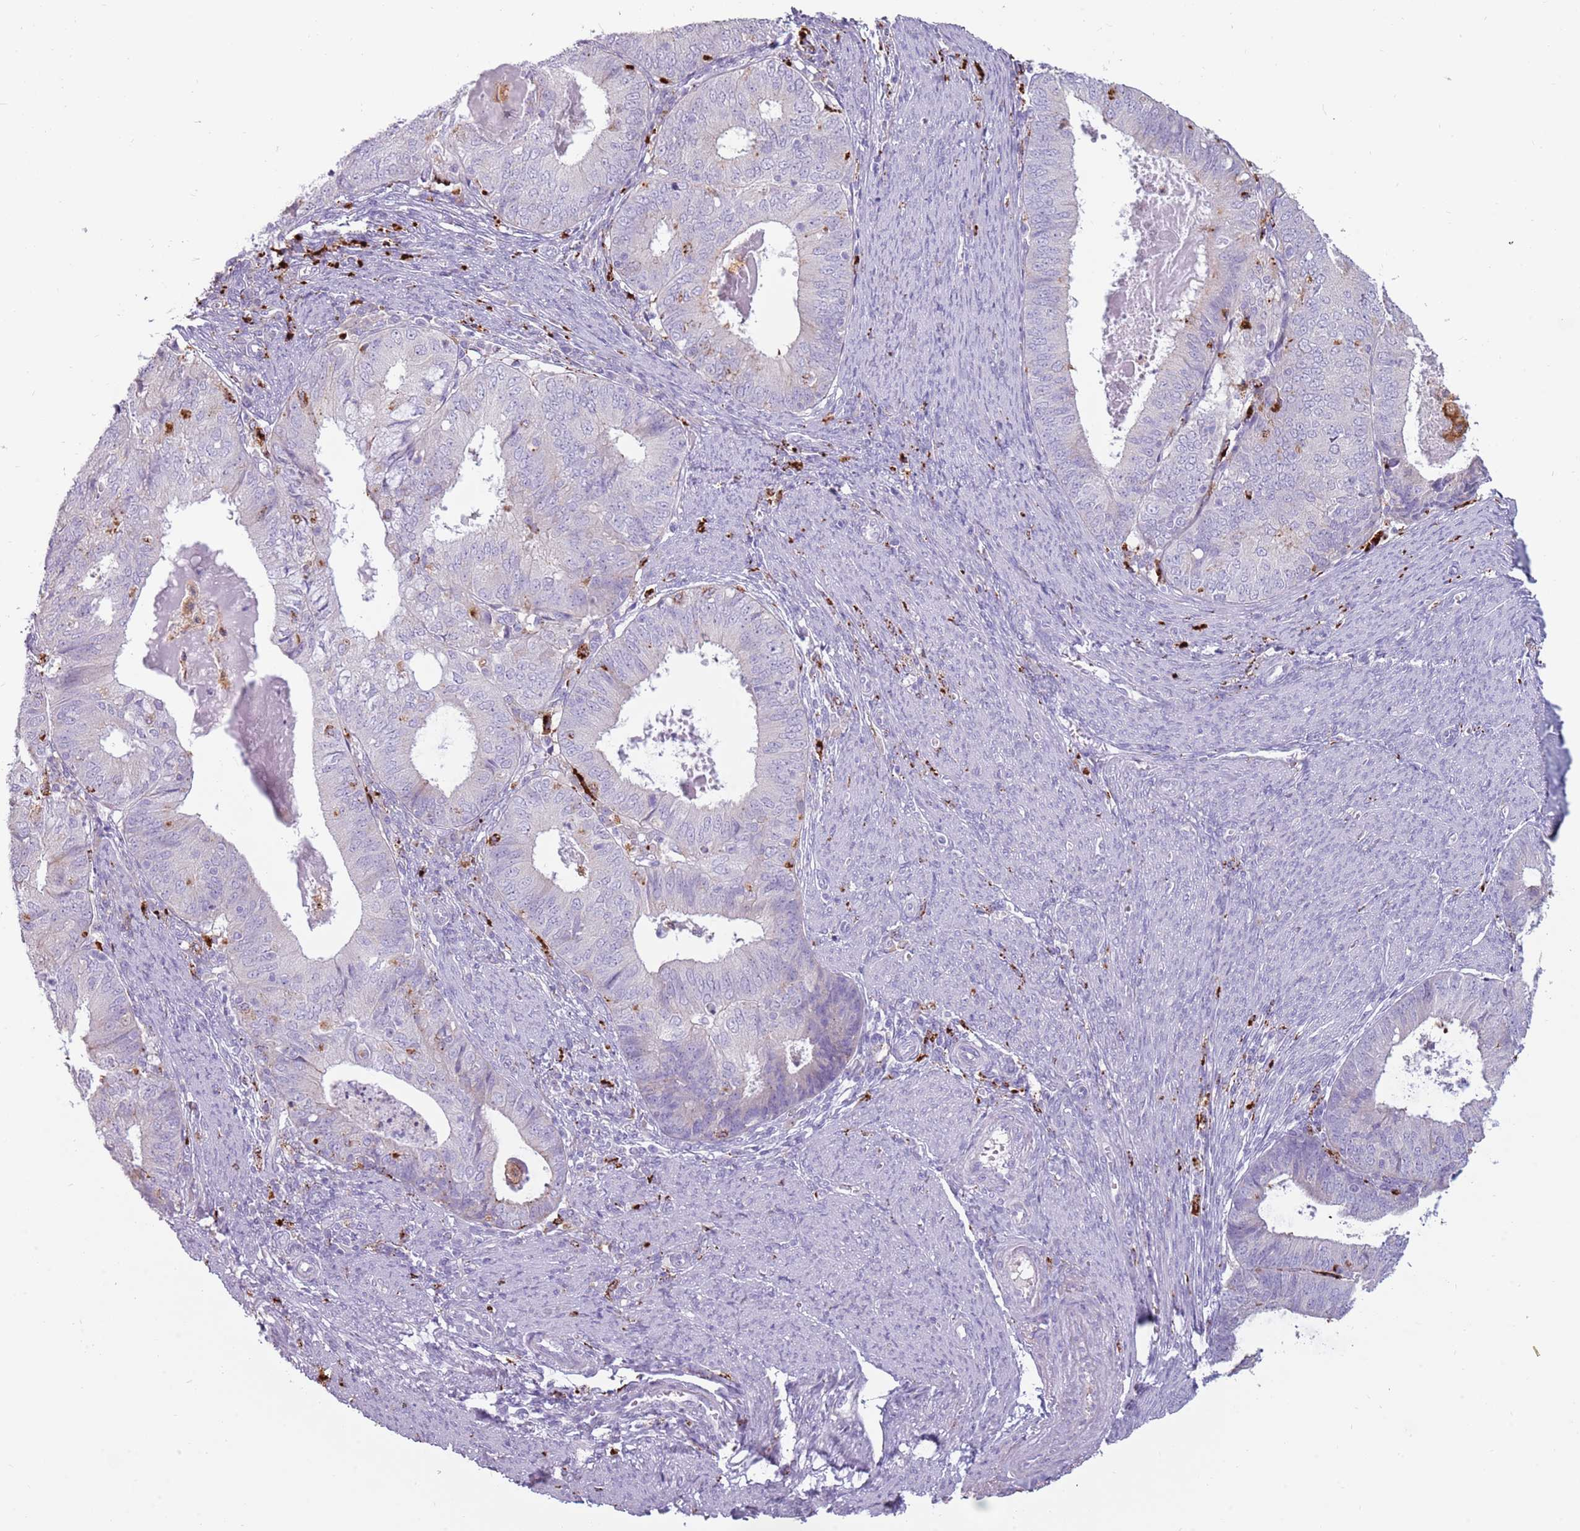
{"staining": {"intensity": "negative", "quantity": "none", "location": "none"}, "tissue": "endometrial cancer", "cell_type": "Tumor cells", "image_type": "cancer", "snomed": [{"axis": "morphology", "description": "Adenocarcinoma, NOS"}, {"axis": "topography", "description": "Endometrium"}], "caption": "There is no significant expression in tumor cells of adenocarcinoma (endometrial). (DAB immunohistochemistry visualized using brightfield microscopy, high magnification).", "gene": "NWD2", "patient": {"sex": "female", "age": 57}}